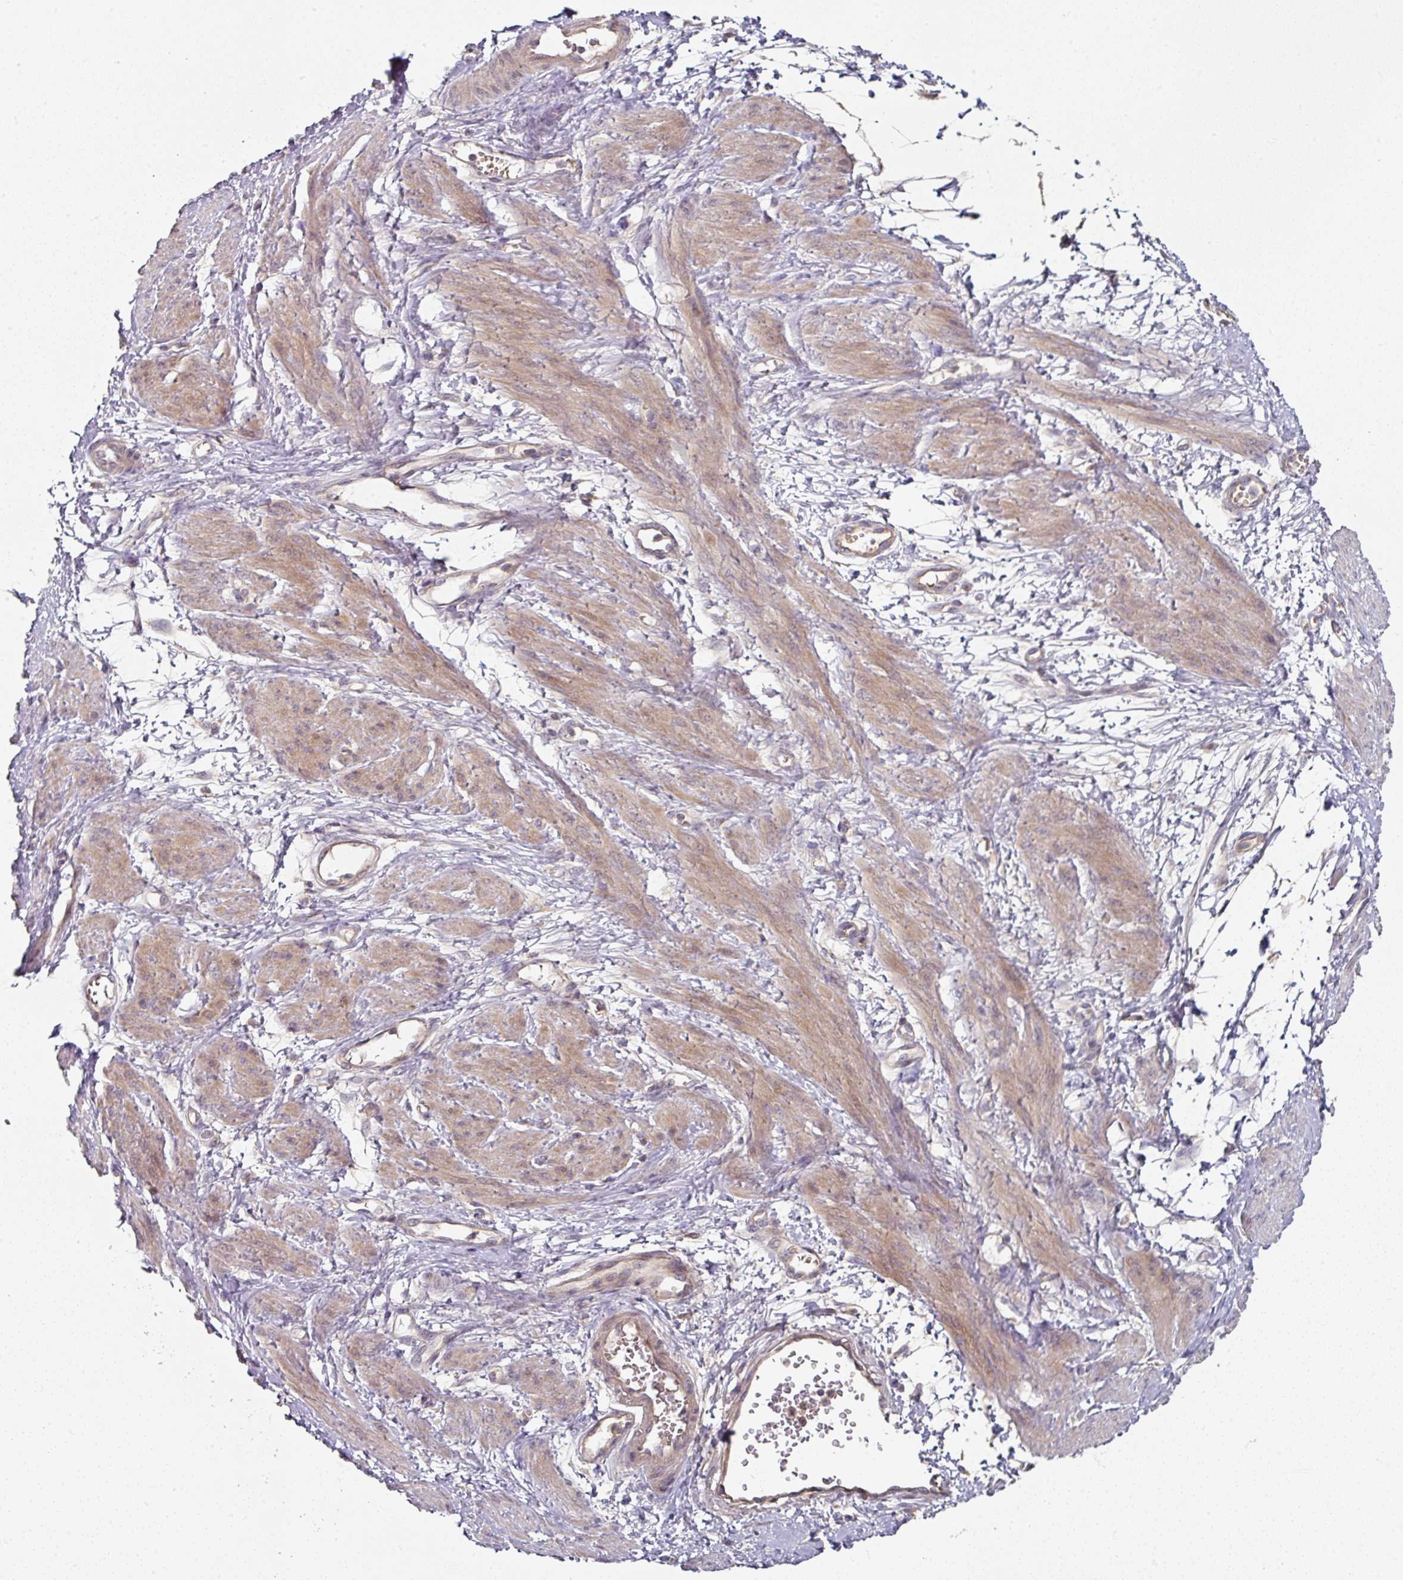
{"staining": {"intensity": "weak", "quantity": "25%-75%", "location": "cytoplasmic/membranous"}, "tissue": "smooth muscle", "cell_type": "Smooth muscle cells", "image_type": "normal", "snomed": [{"axis": "morphology", "description": "Normal tissue, NOS"}, {"axis": "topography", "description": "Smooth muscle"}, {"axis": "topography", "description": "Uterus"}], "caption": "Protein positivity by immunohistochemistry (IHC) reveals weak cytoplasmic/membranous expression in approximately 25%-75% of smooth muscle cells in unremarkable smooth muscle. (DAB IHC with brightfield microscopy, high magnification).", "gene": "DNAJC7", "patient": {"sex": "female", "age": 39}}